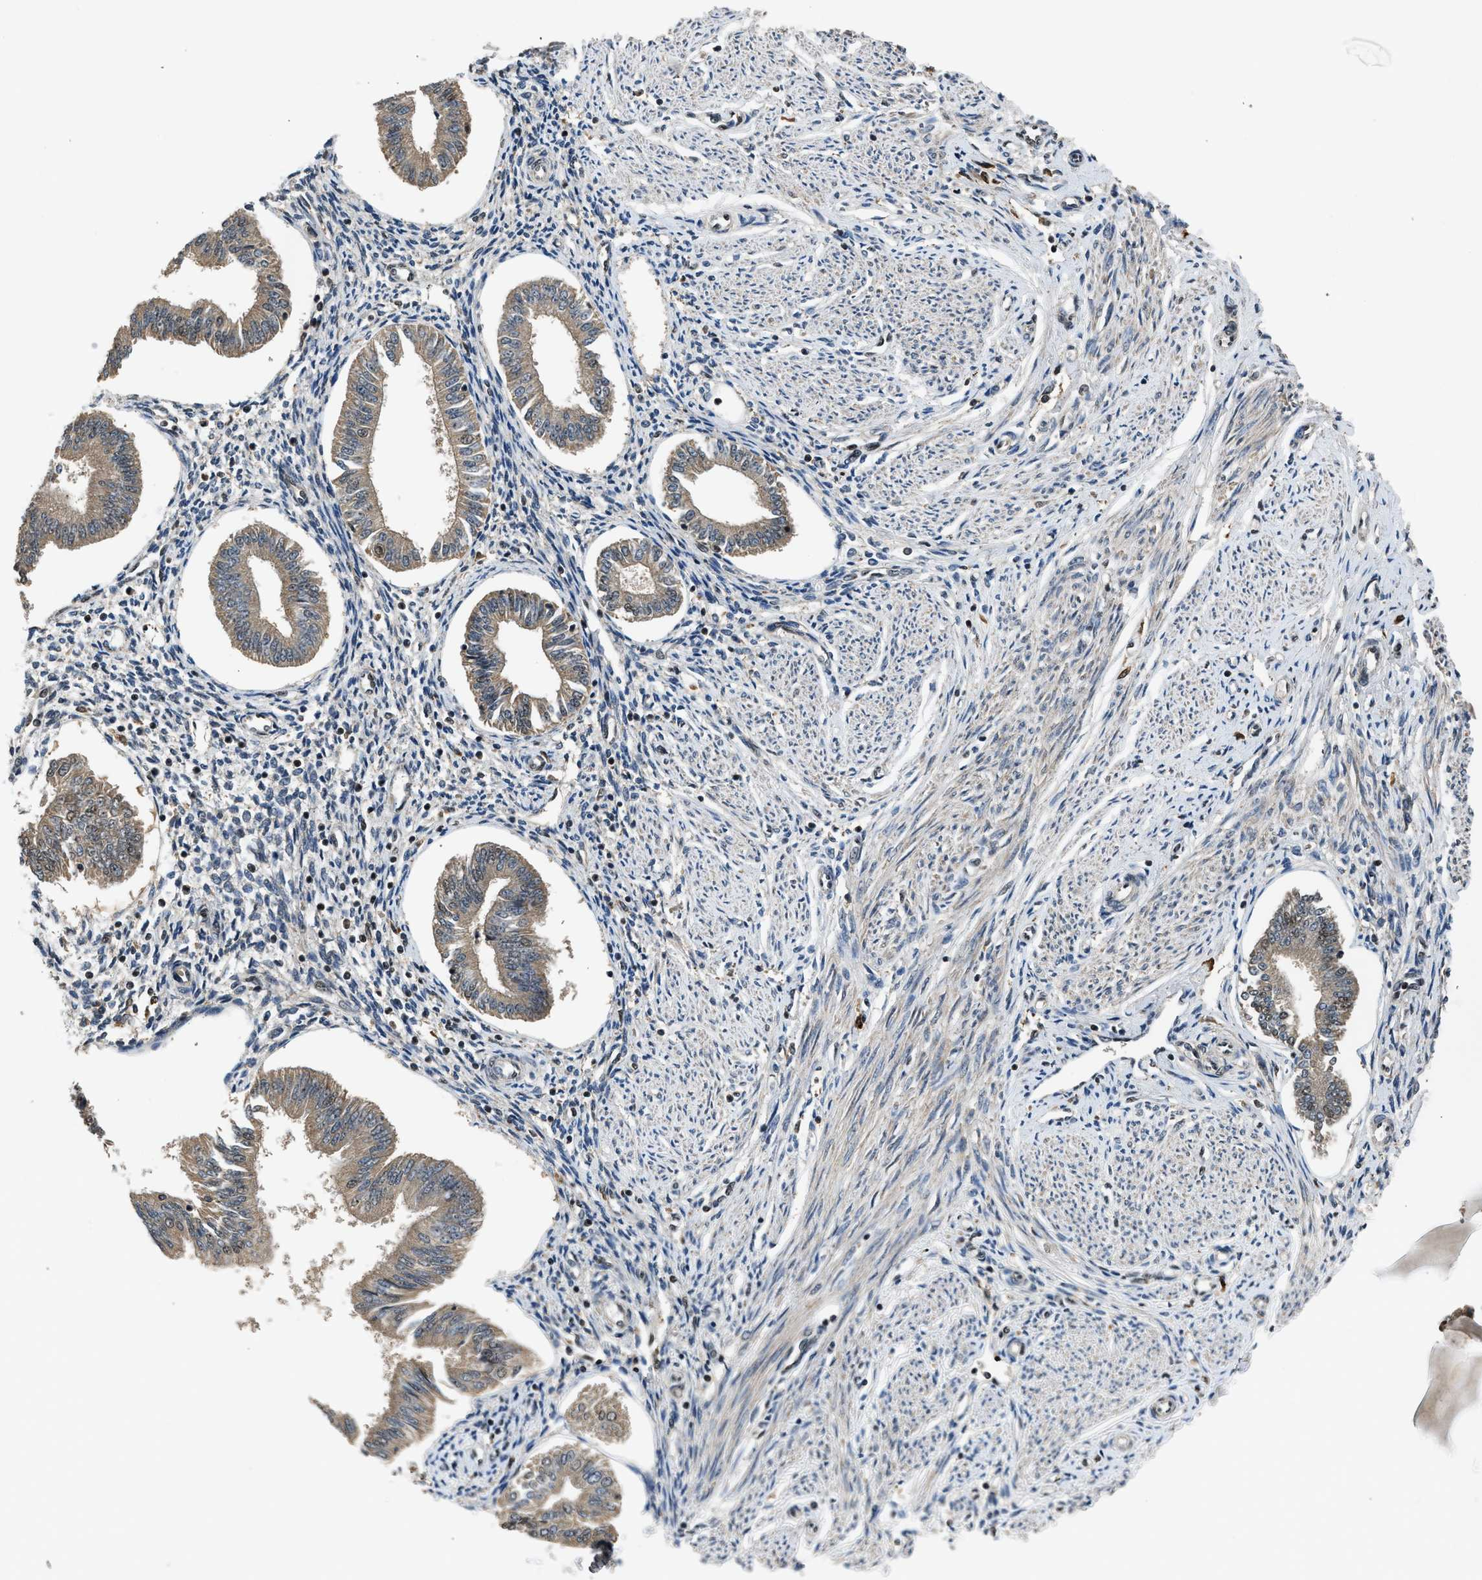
{"staining": {"intensity": "moderate", "quantity": "<25%", "location": "cytoplasmic/membranous"}, "tissue": "endometrium", "cell_type": "Cells in endometrial stroma", "image_type": "normal", "snomed": [{"axis": "morphology", "description": "Normal tissue, NOS"}, {"axis": "topography", "description": "Endometrium"}], "caption": "Immunohistochemistry (IHC) of benign human endometrium reveals low levels of moderate cytoplasmic/membranous expression in approximately <25% of cells in endometrial stroma. (Stains: DAB in brown, nuclei in blue, Microscopy: brightfield microscopy at high magnification).", "gene": "SLC15A4", "patient": {"sex": "female", "age": 50}}